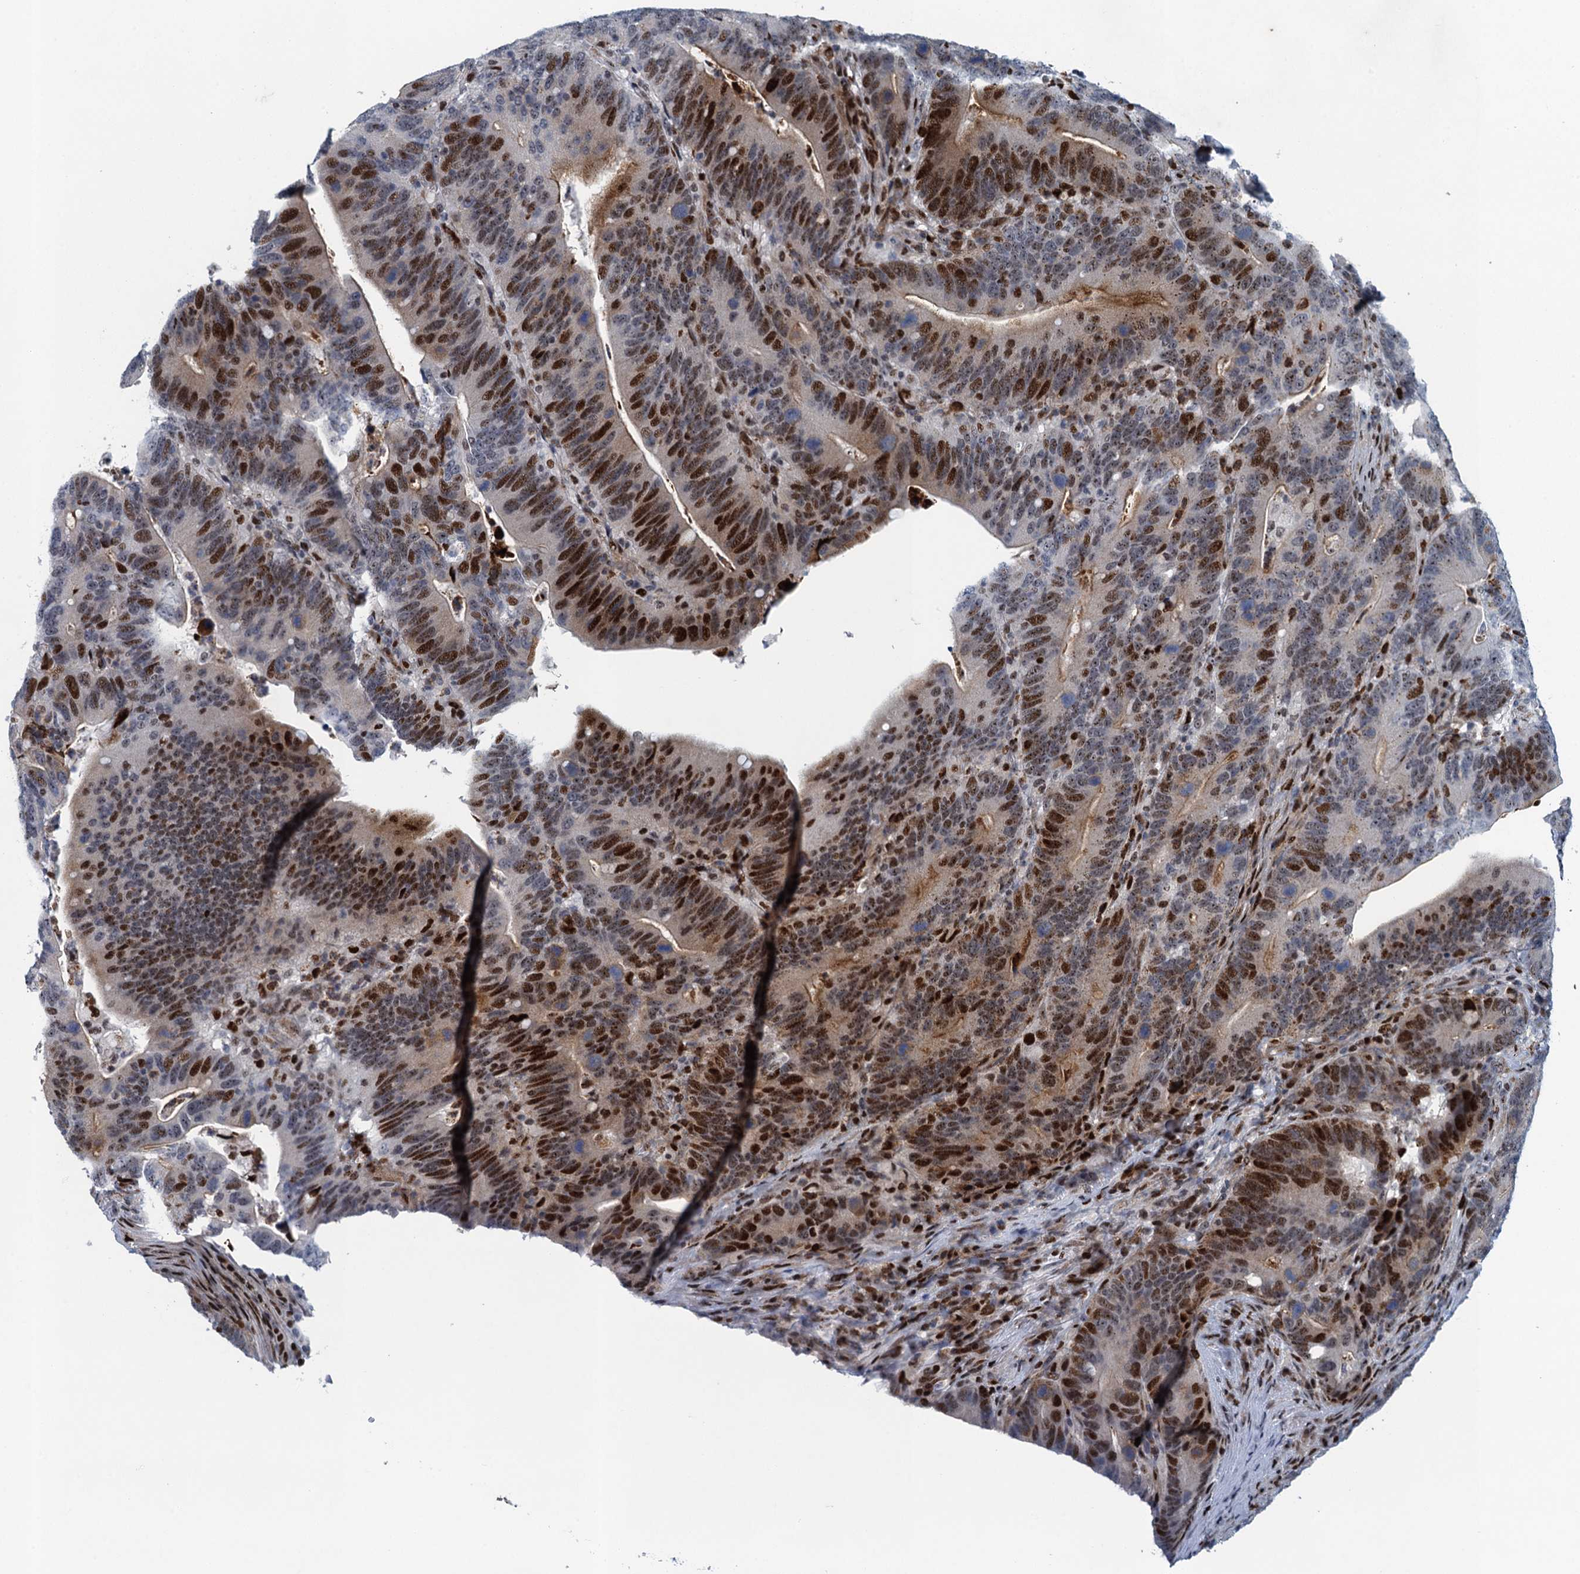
{"staining": {"intensity": "strong", "quantity": "25%-75%", "location": "nuclear"}, "tissue": "colorectal cancer", "cell_type": "Tumor cells", "image_type": "cancer", "snomed": [{"axis": "morphology", "description": "Adenocarcinoma, NOS"}, {"axis": "topography", "description": "Colon"}], "caption": "A photomicrograph showing strong nuclear staining in about 25%-75% of tumor cells in colorectal cancer, as visualized by brown immunohistochemical staining.", "gene": "ANKRD13D", "patient": {"sex": "female", "age": 66}}